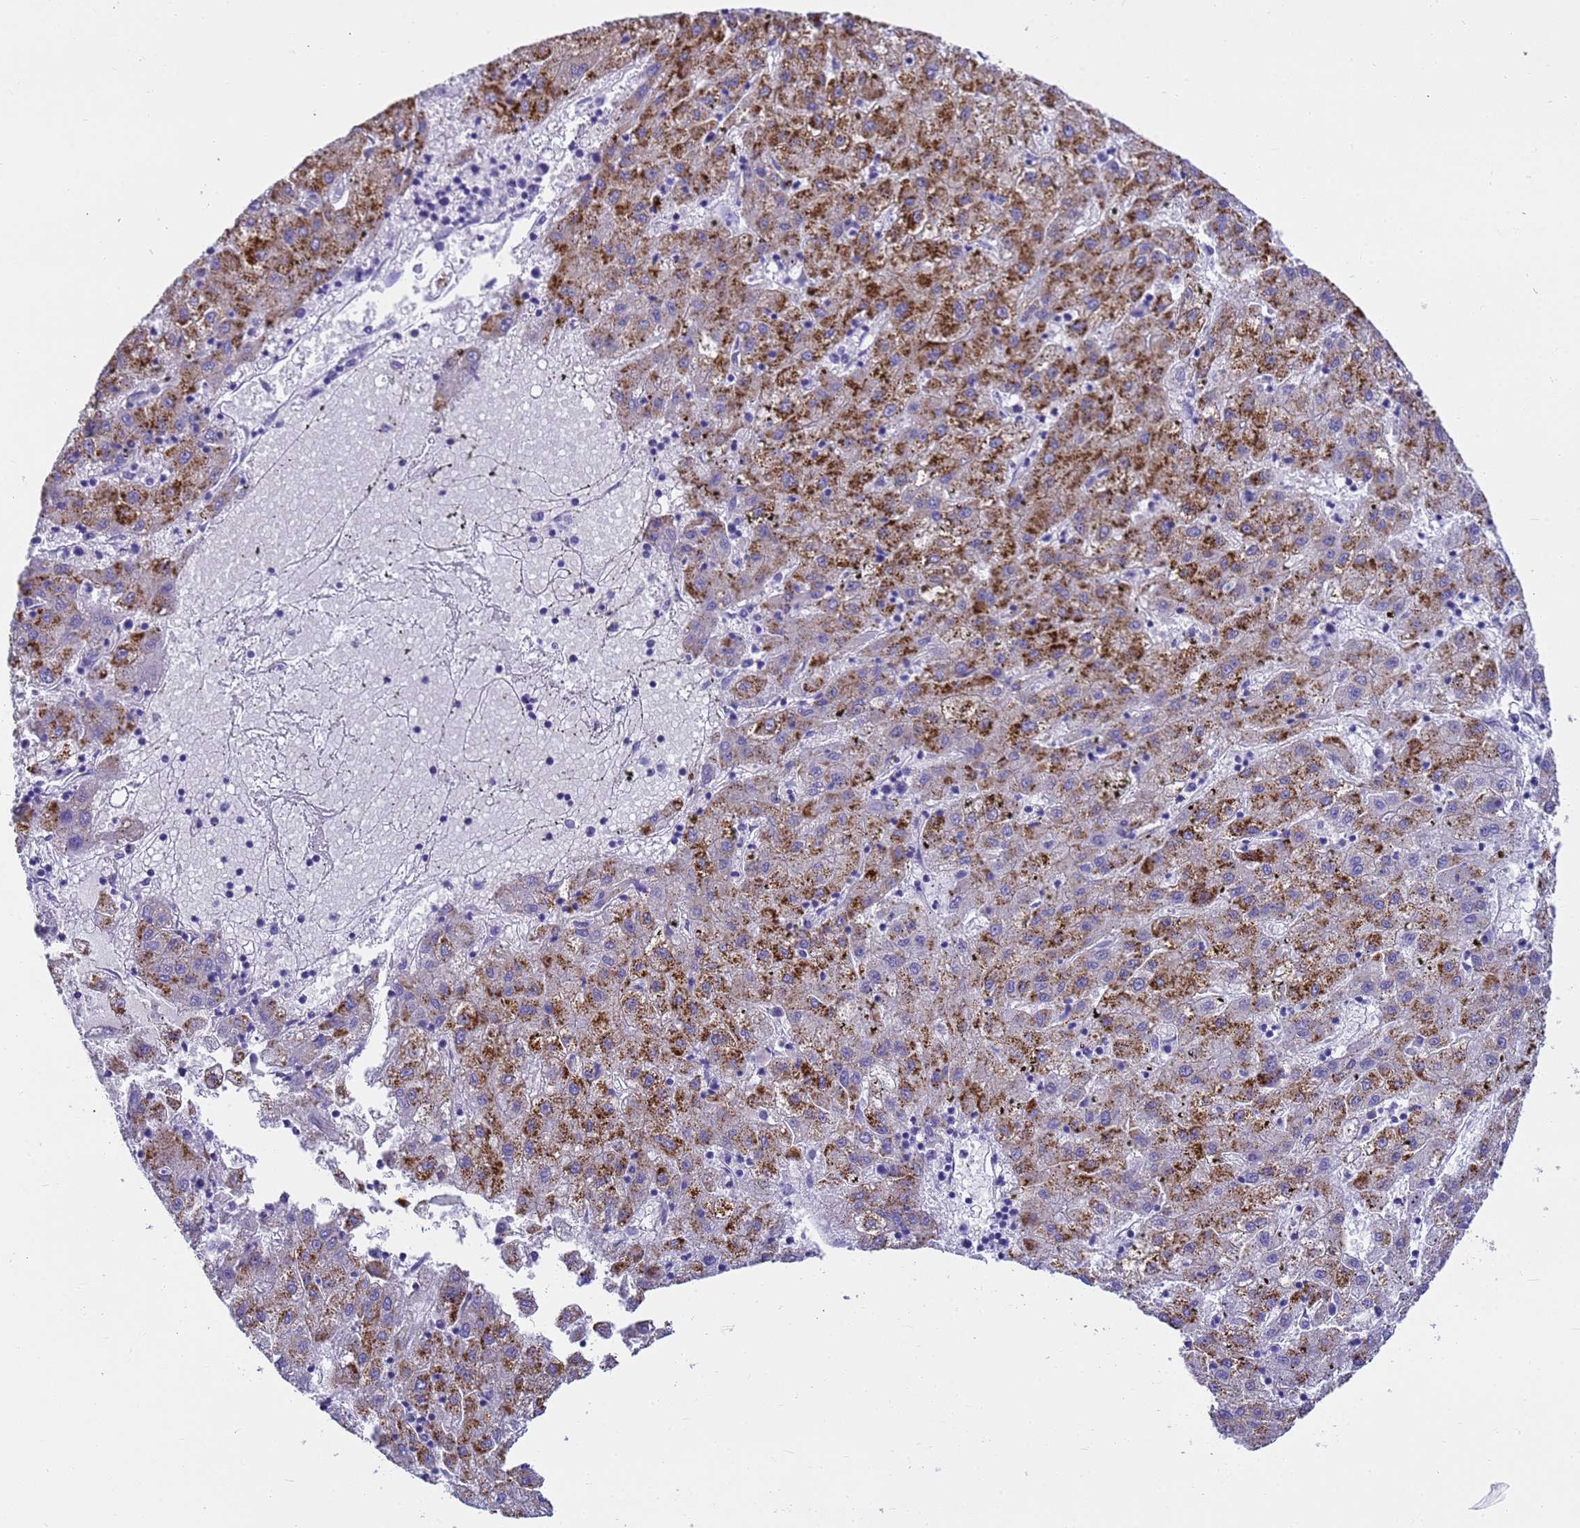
{"staining": {"intensity": "strong", "quantity": ">75%", "location": "cytoplasmic/membranous"}, "tissue": "liver cancer", "cell_type": "Tumor cells", "image_type": "cancer", "snomed": [{"axis": "morphology", "description": "Carcinoma, Hepatocellular, NOS"}, {"axis": "topography", "description": "Liver"}], "caption": "Immunohistochemical staining of human liver hepatocellular carcinoma exhibits high levels of strong cytoplasmic/membranous protein positivity in about >75% of tumor cells. (DAB IHC, brown staining for protein, blue staining for nuclei).", "gene": "MS4A13", "patient": {"sex": "male", "age": 72}}